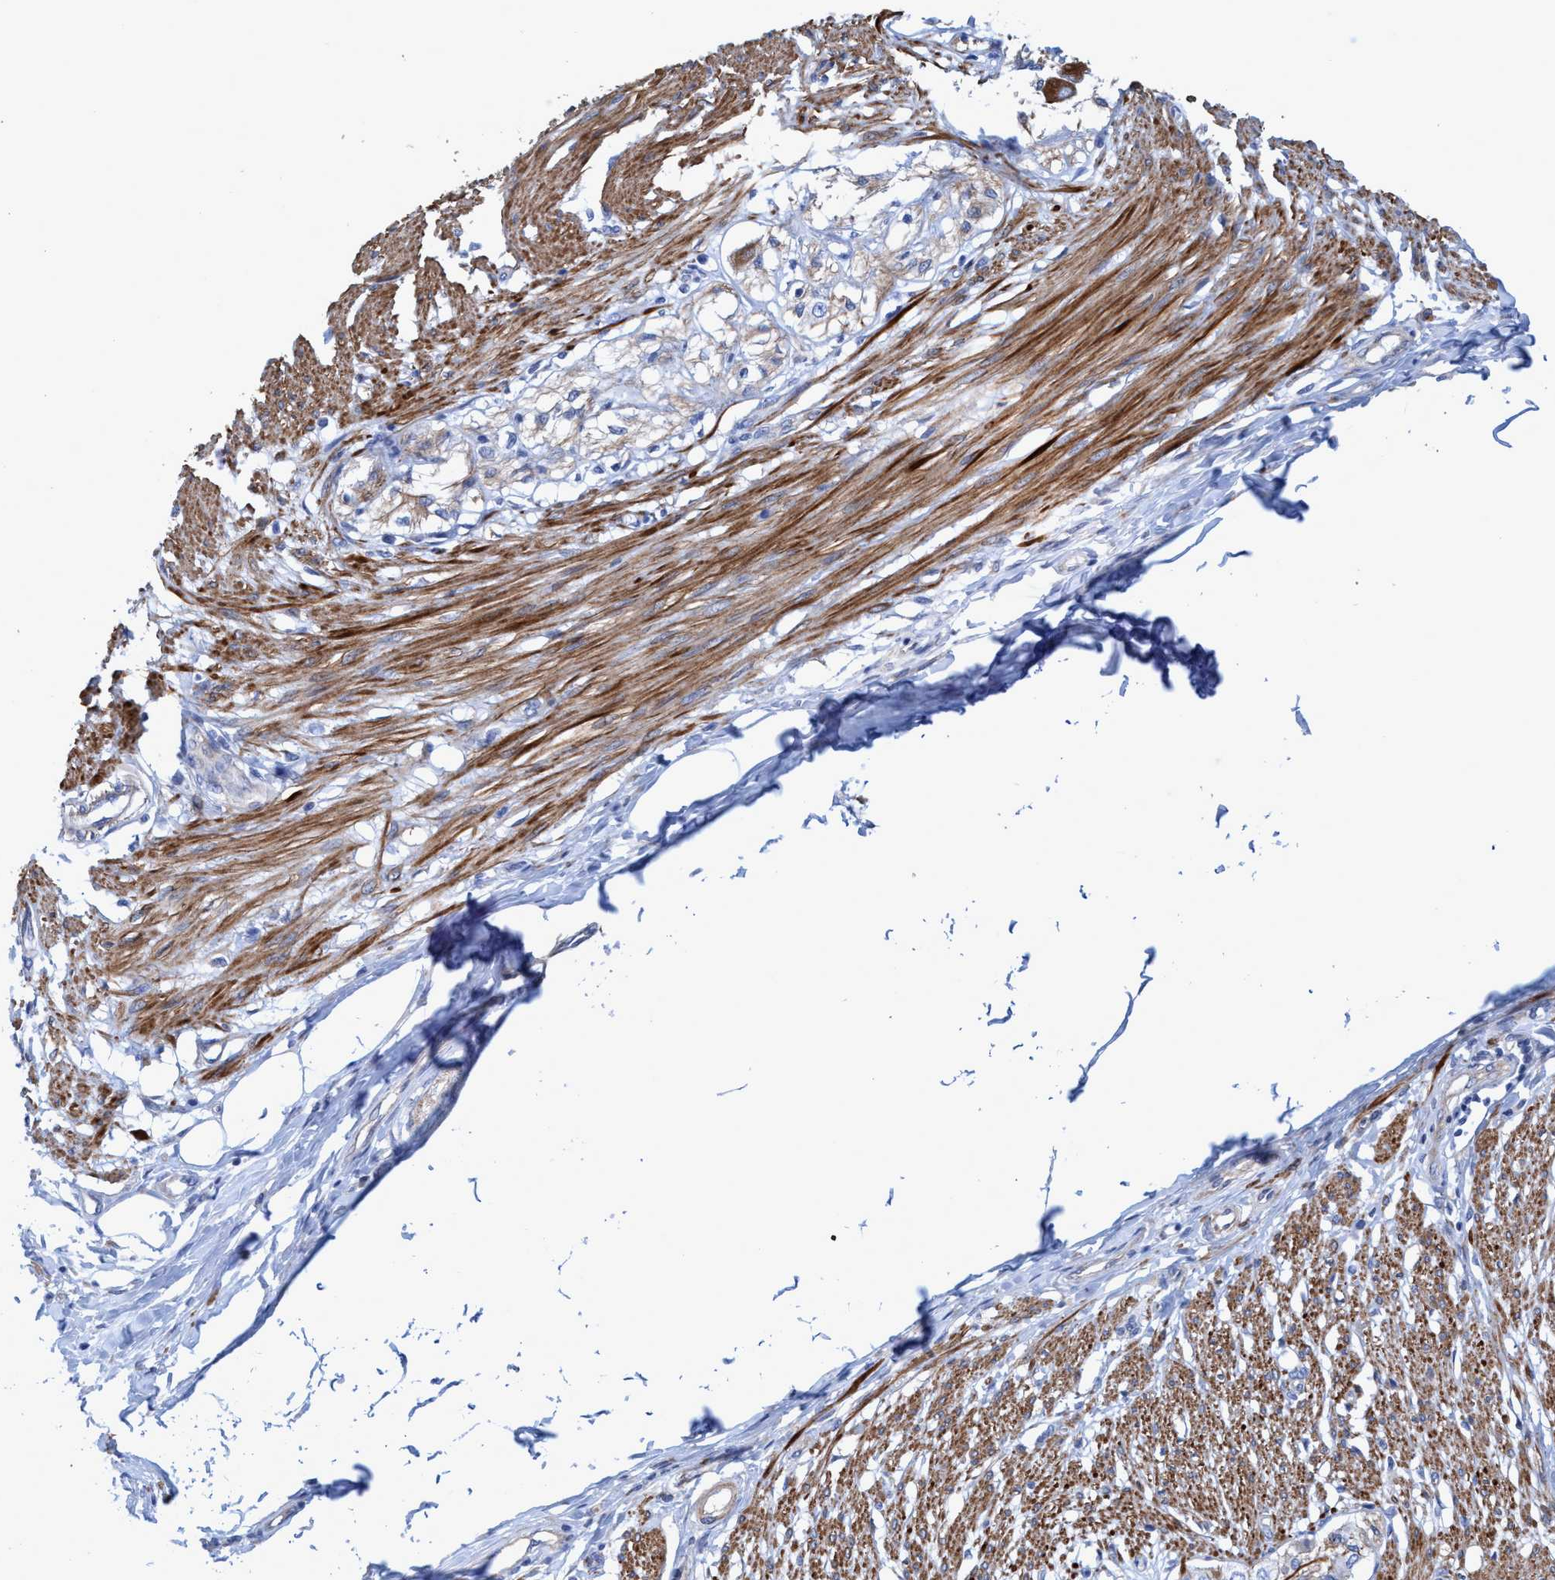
{"staining": {"intensity": "strong", "quantity": ">75%", "location": "cytoplasmic/membranous"}, "tissue": "smooth muscle", "cell_type": "Smooth muscle cells", "image_type": "normal", "snomed": [{"axis": "morphology", "description": "Normal tissue, NOS"}, {"axis": "morphology", "description": "Adenocarcinoma, NOS"}, {"axis": "topography", "description": "Colon"}, {"axis": "topography", "description": "Peripheral nerve tissue"}], "caption": "High-power microscopy captured an IHC histopathology image of benign smooth muscle, revealing strong cytoplasmic/membranous expression in about >75% of smooth muscle cells.", "gene": "GULP1", "patient": {"sex": "male", "age": 14}}